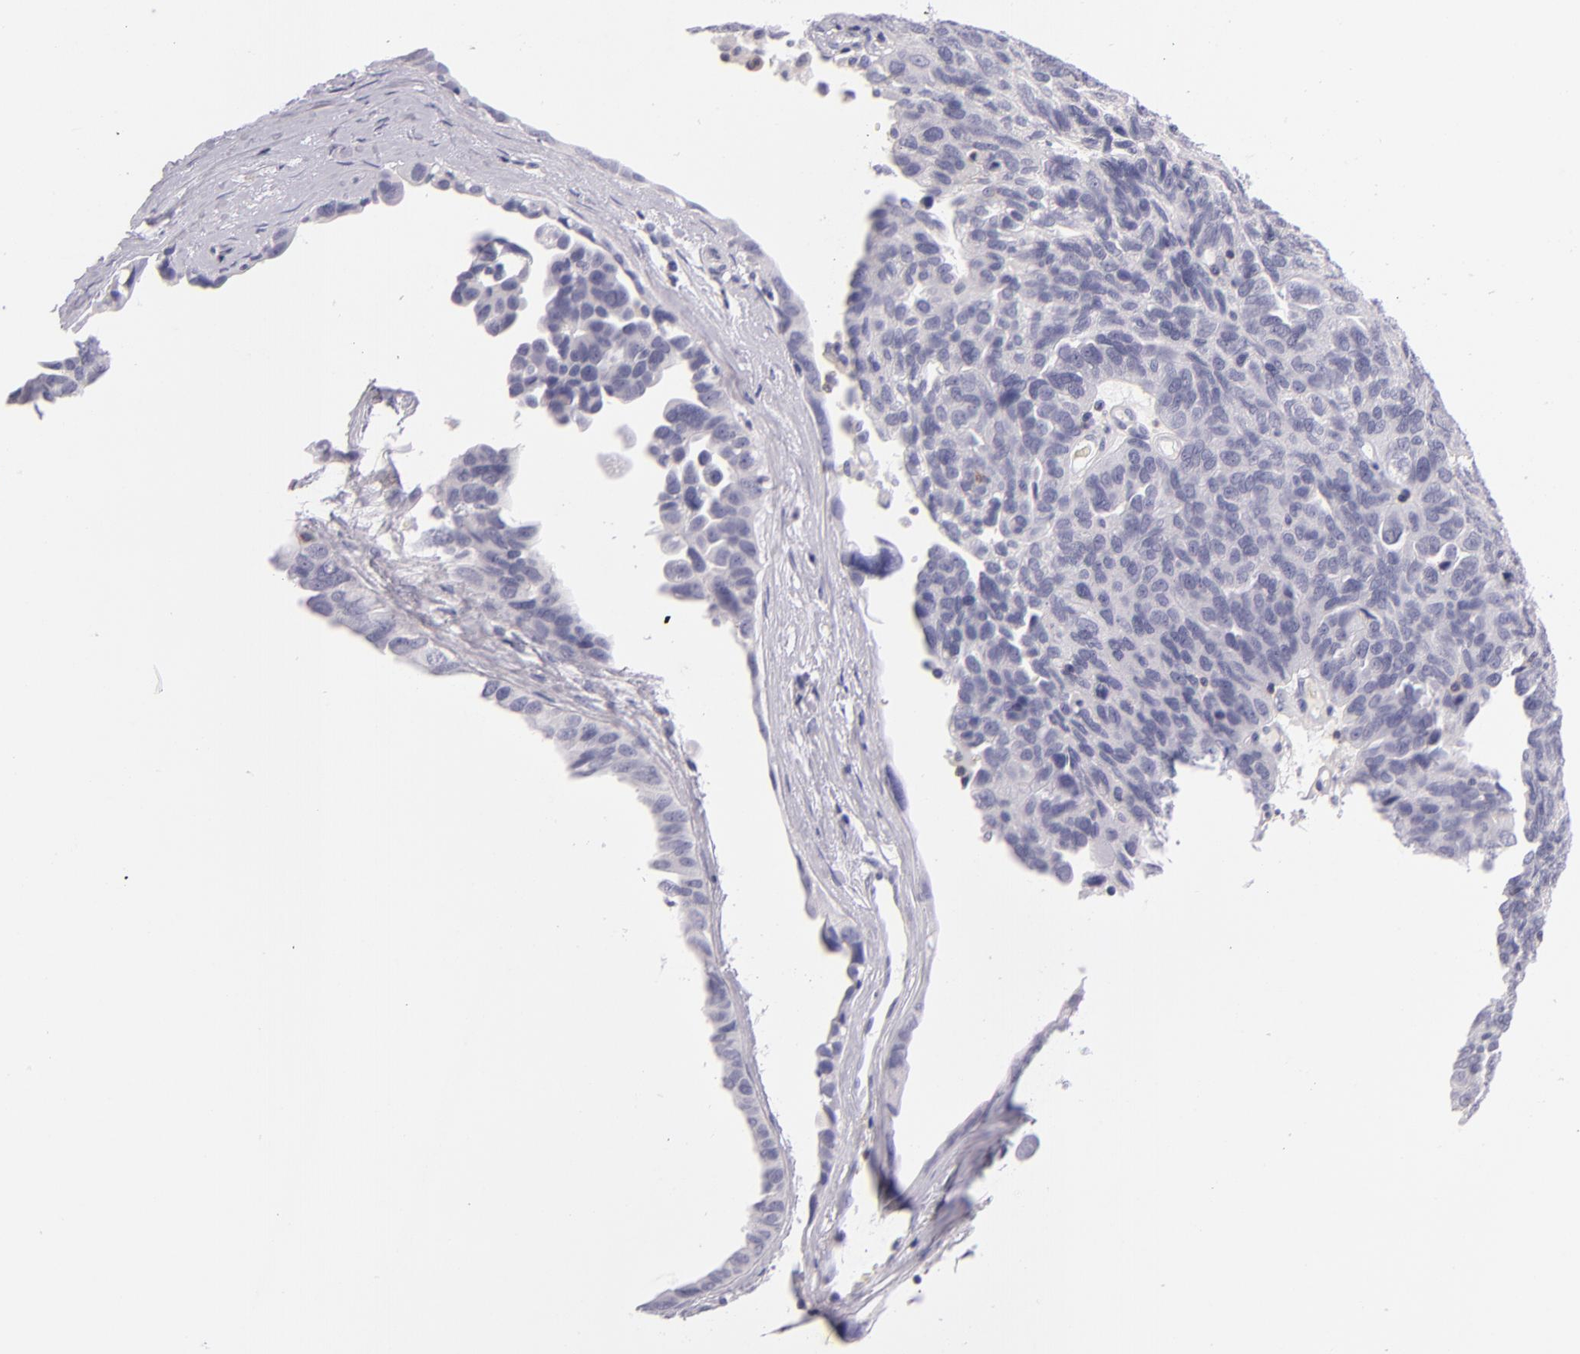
{"staining": {"intensity": "negative", "quantity": "none", "location": "none"}, "tissue": "ovarian cancer", "cell_type": "Tumor cells", "image_type": "cancer", "snomed": [{"axis": "morphology", "description": "Cystadenocarcinoma, serous, NOS"}, {"axis": "topography", "description": "Ovary"}], "caption": "Tumor cells show no significant protein positivity in ovarian cancer. (DAB (3,3'-diaminobenzidine) immunohistochemistry visualized using brightfield microscopy, high magnification).", "gene": "CD48", "patient": {"sex": "female", "age": 64}}